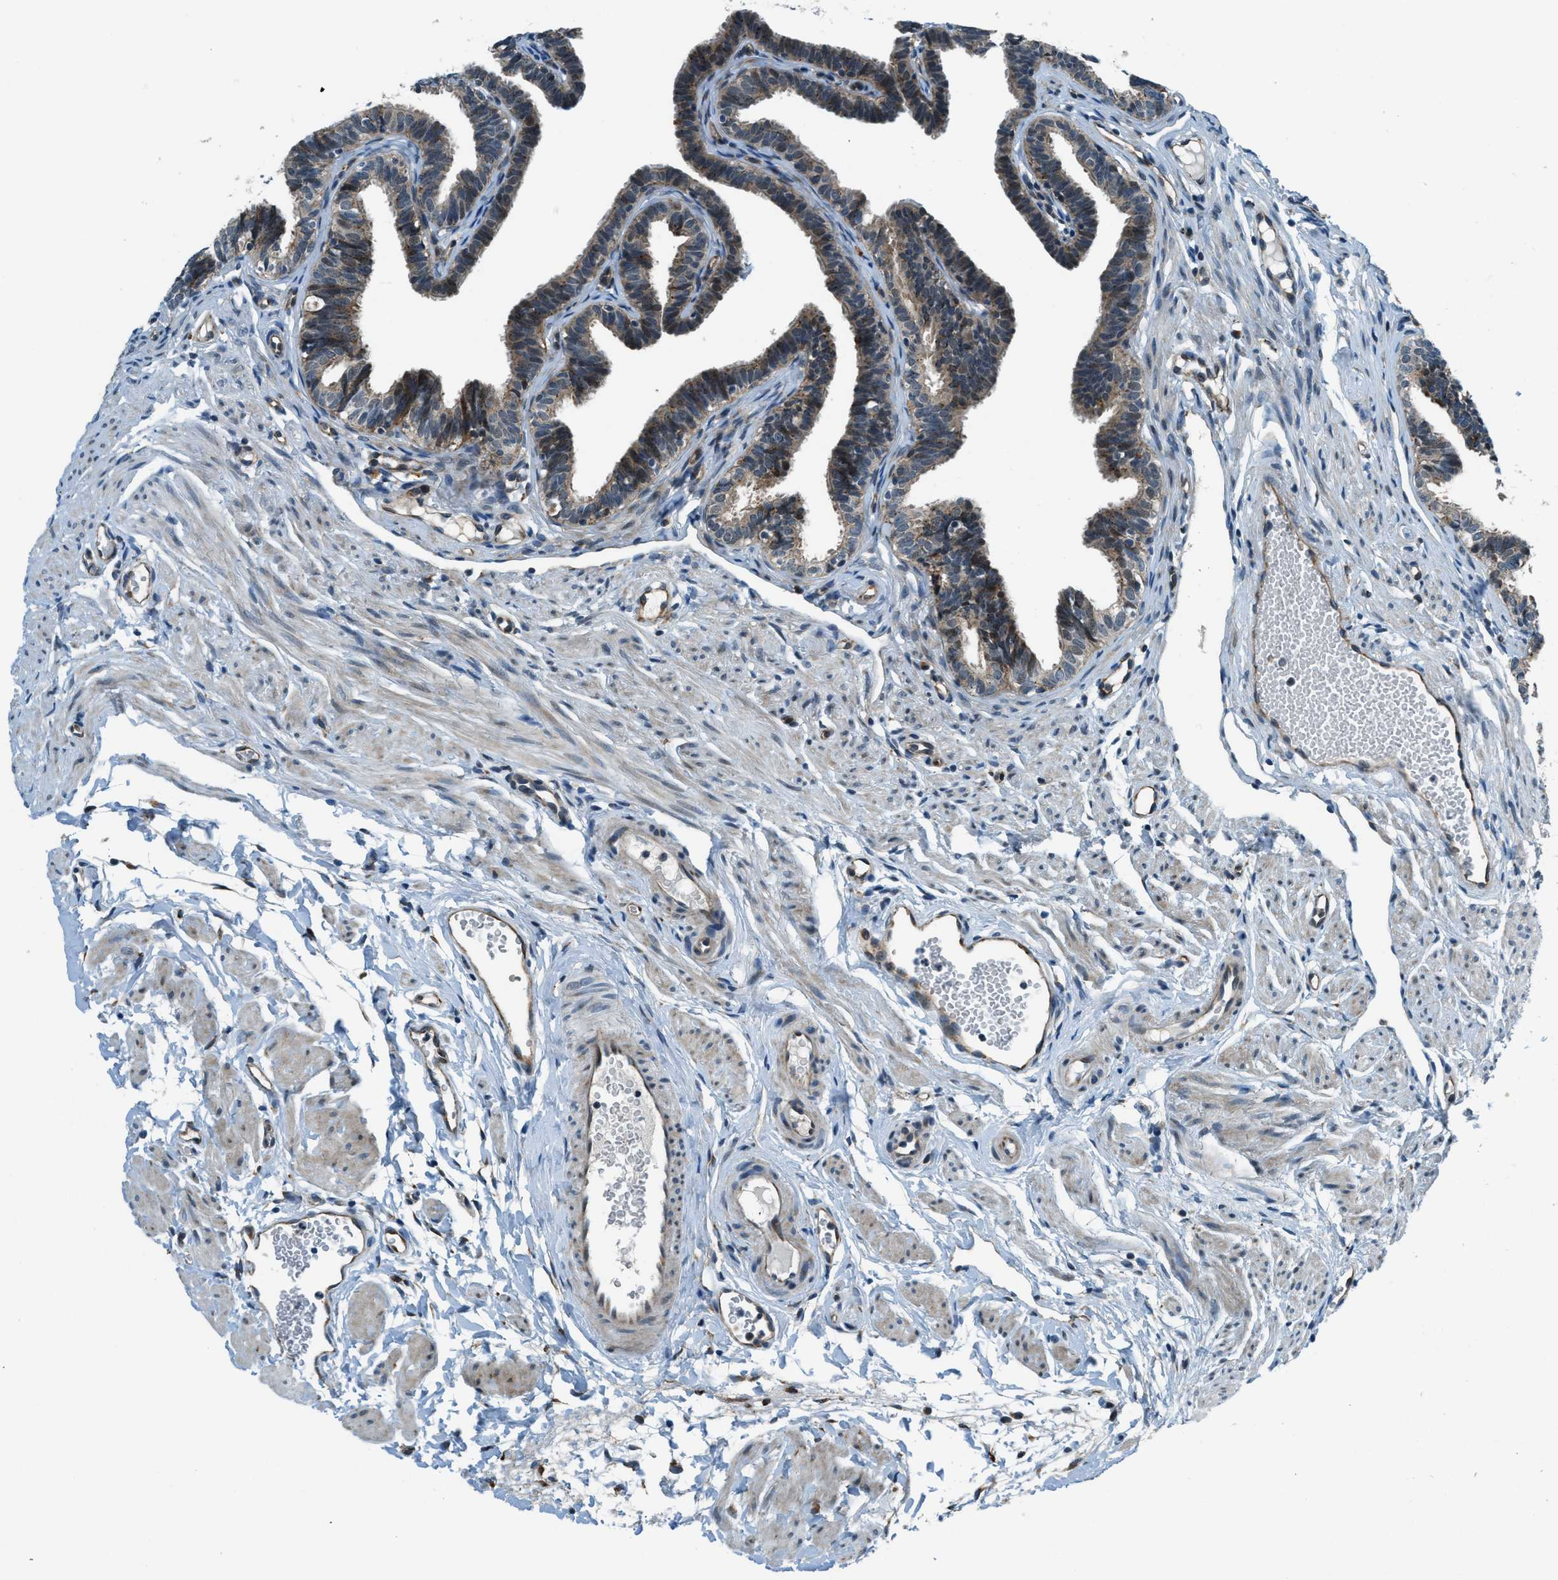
{"staining": {"intensity": "weak", "quantity": "25%-75%", "location": "cytoplasmic/membranous"}, "tissue": "fallopian tube", "cell_type": "Glandular cells", "image_type": "normal", "snomed": [{"axis": "morphology", "description": "Normal tissue, NOS"}, {"axis": "topography", "description": "Fallopian tube"}, {"axis": "topography", "description": "Ovary"}], "caption": "Immunohistochemistry staining of benign fallopian tube, which shows low levels of weak cytoplasmic/membranous positivity in approximately 25%-75% of glandular cells indicating weak cytoplasmic/membranous protein staining. The staining was performed using DAB (3,3'-diaminobenzidine) (brown) for protein detection and nuclei were counterstained in hematoxylin (blue).", "gene": "GINM1", "patient": {"sex": "female", "age": 23}}